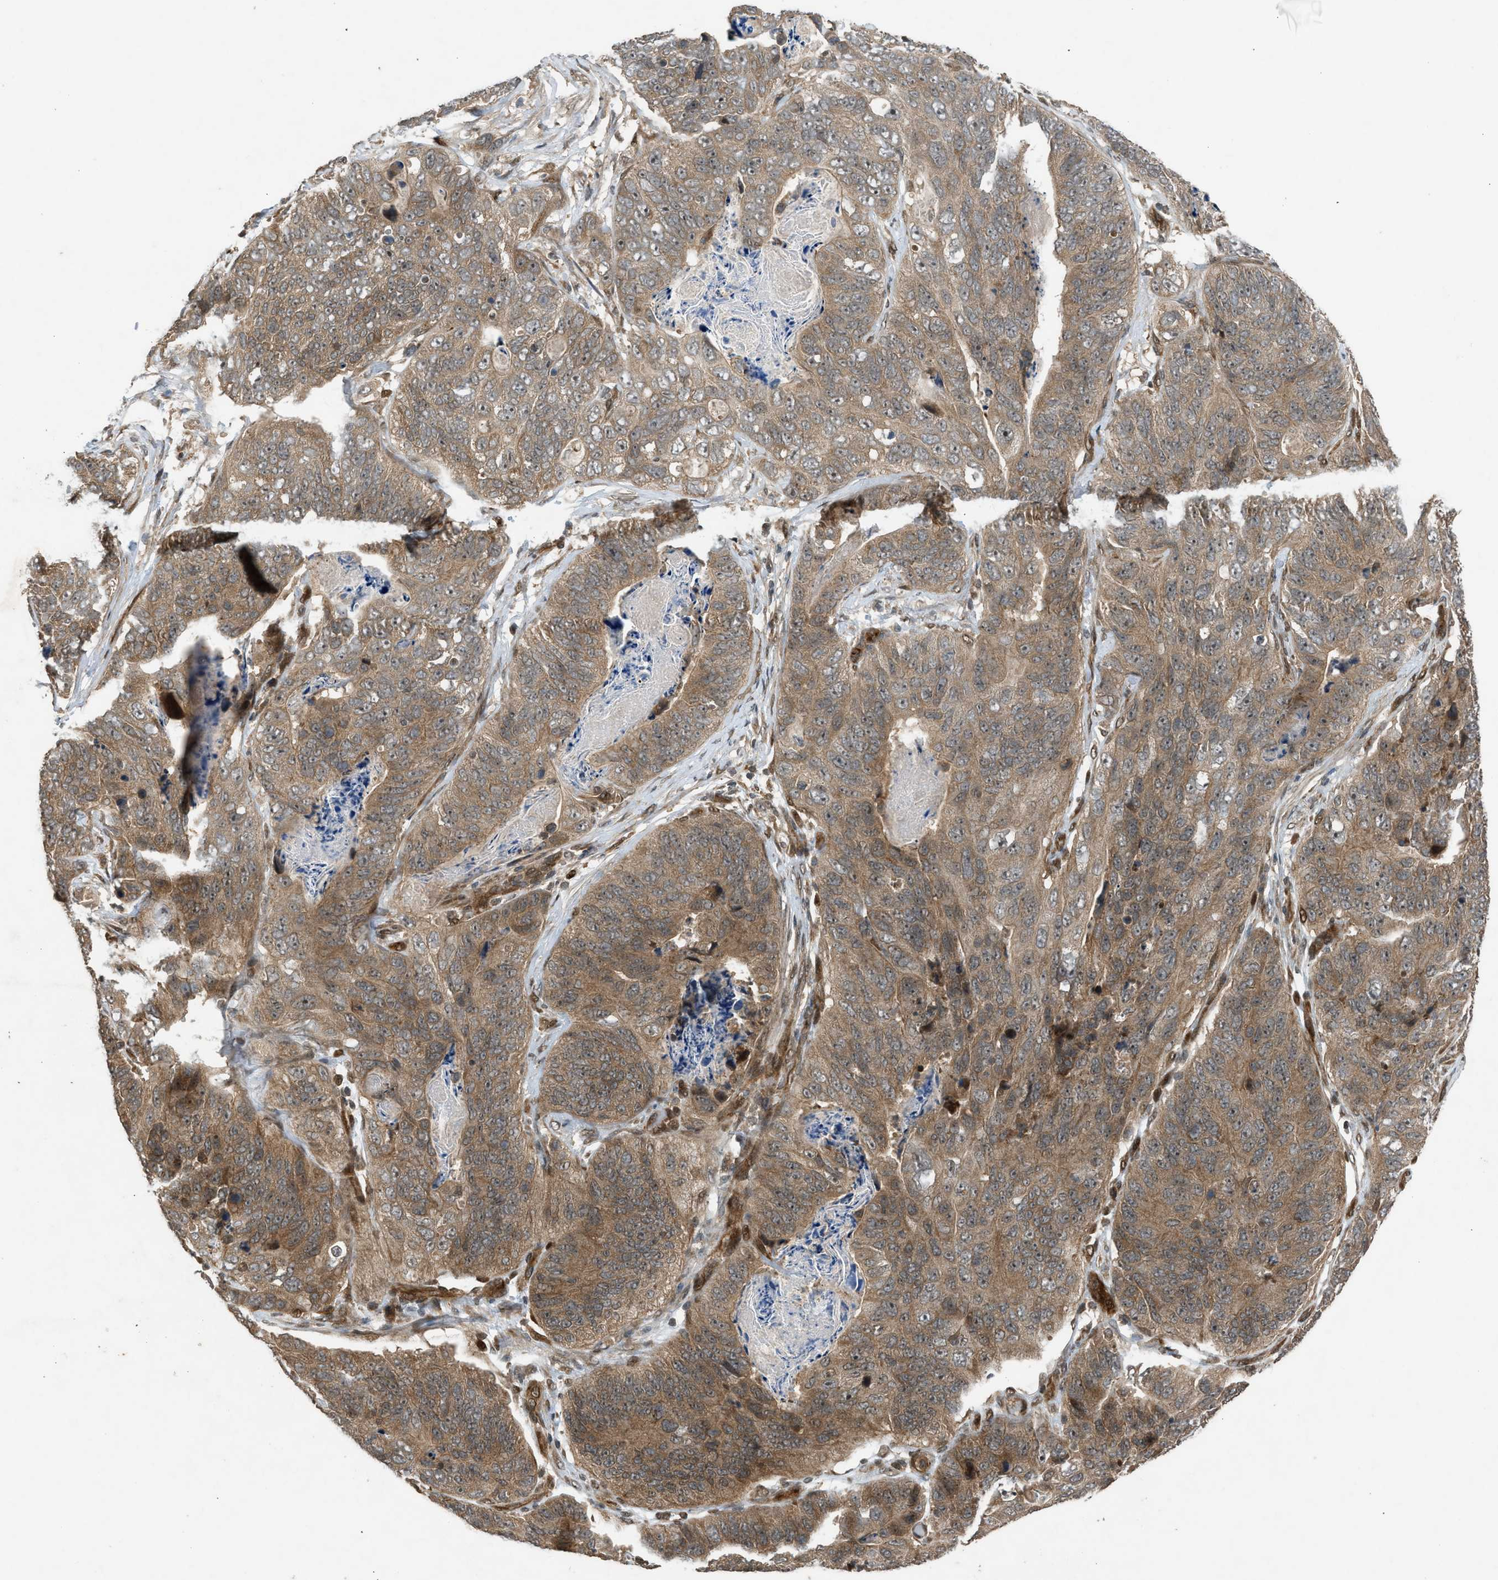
{"staining": {"intensity": "moderate", "quantity": ">75%", "location": "cytoplasmic/membranous"}, "tissue": "stomach cancer", "cell_type": "Tumor cells", "image_type": "cancer", "snomed": [{"axis": "morphology", "description": "Adenocarcinoma, NOS"}, {"axis": "topography", "description": "Stomach"}], "caption": "A medium amount of moderate cytoplasmic/membranous positivity is present in approximately >75% of tumor cells in stomach cancer (adenocarcinoma) tissue.", "gene": "TXNL1", "patient": {"sex": "female", "age": 89}}